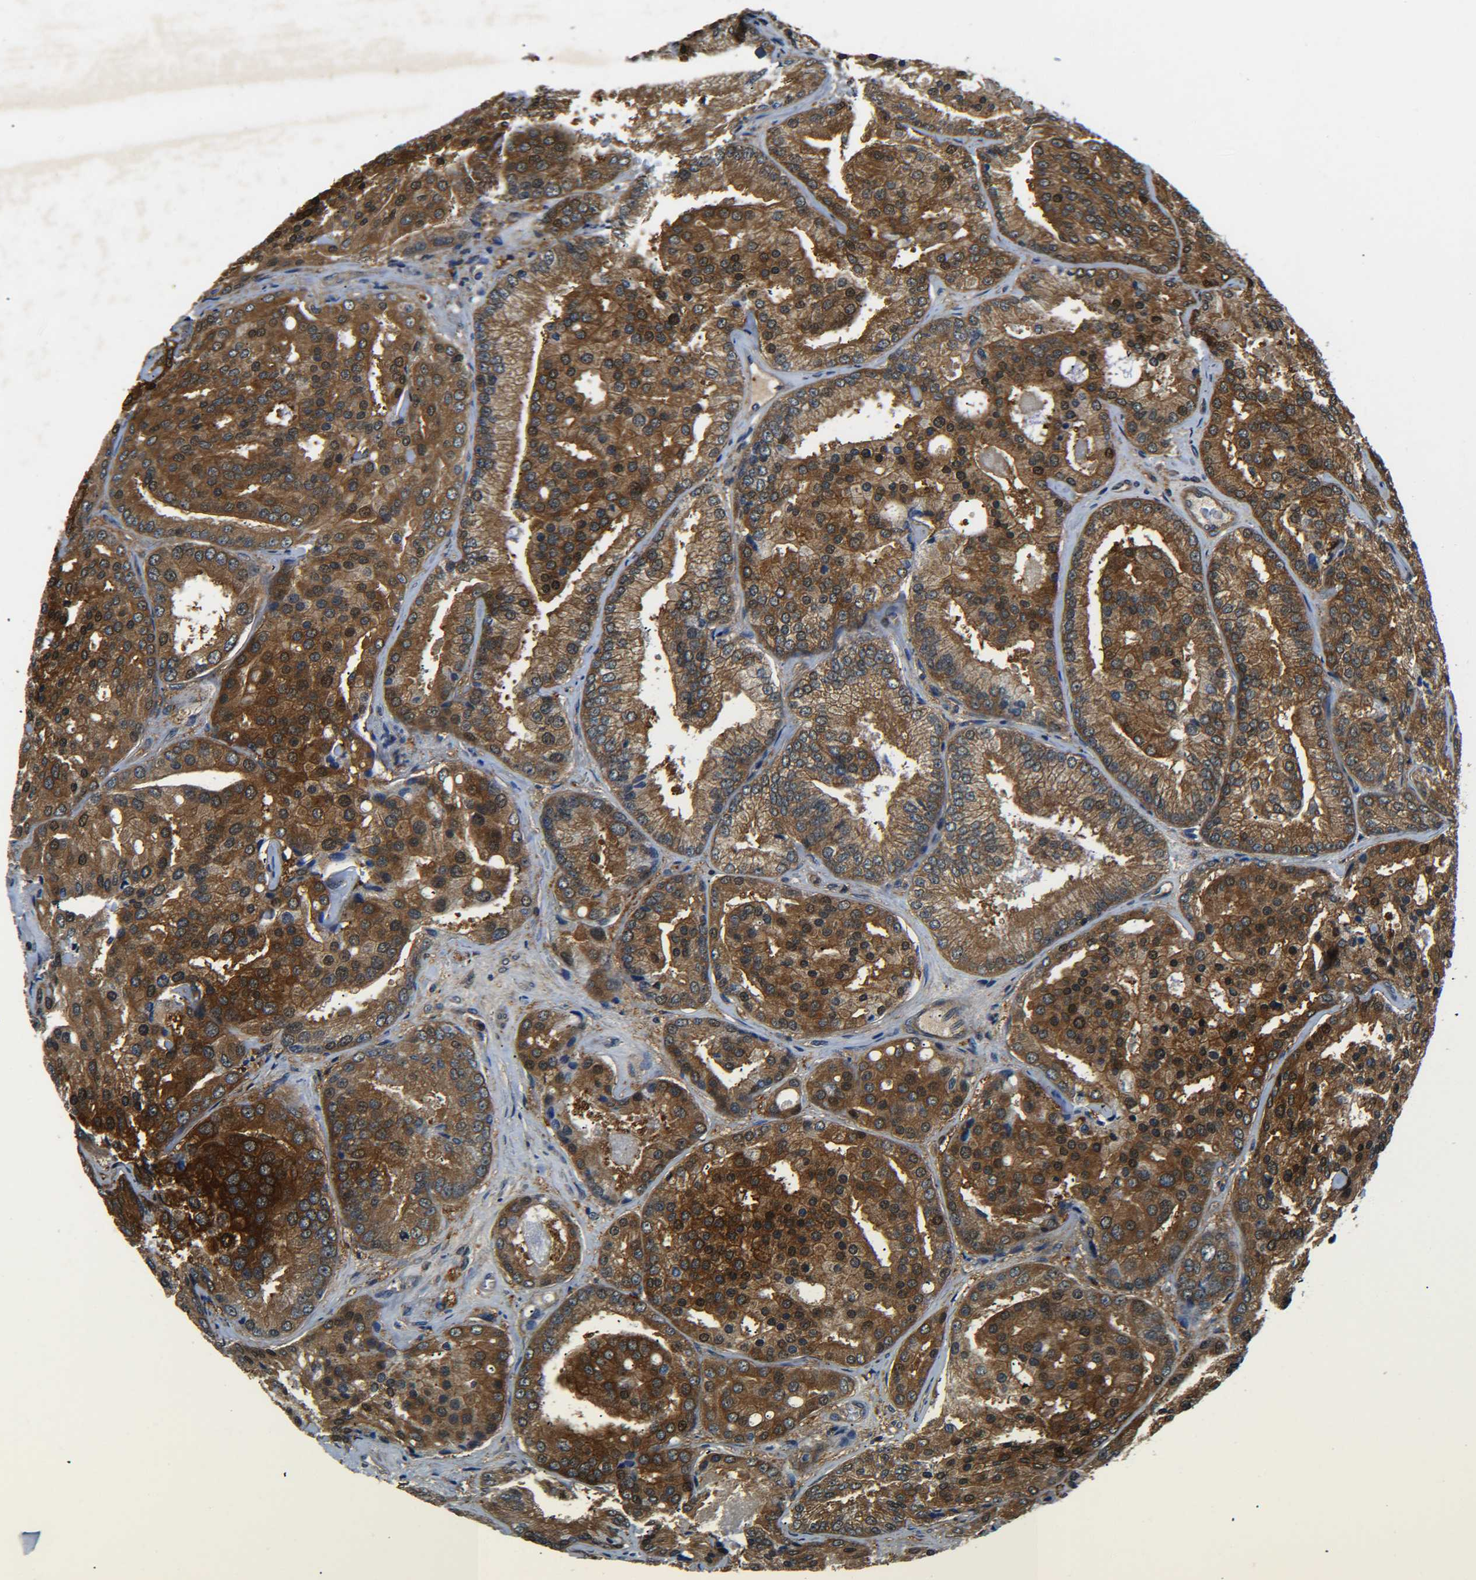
{"staining": {"intensity": "strong", "quantity": ">75%", "location": "cytoplasmic/membranous"}, "tissue": "prostate cancer", "cell_type": "Tumor cells", "image_type": "cancer", "snomed": [{"axis": "morphology", "description": "Adenocarcinoma, High grade"}, {"axis": "topography", "description": "Prostate"}], "caption": "There is high levels of strong cytoplasmic/membranous expression in tumor cells of prostate cancer, as demonstrated by immunohistochemical staining (brown color).", "gene": "PREB", "patient": {"sex": "male", "age": 64}}